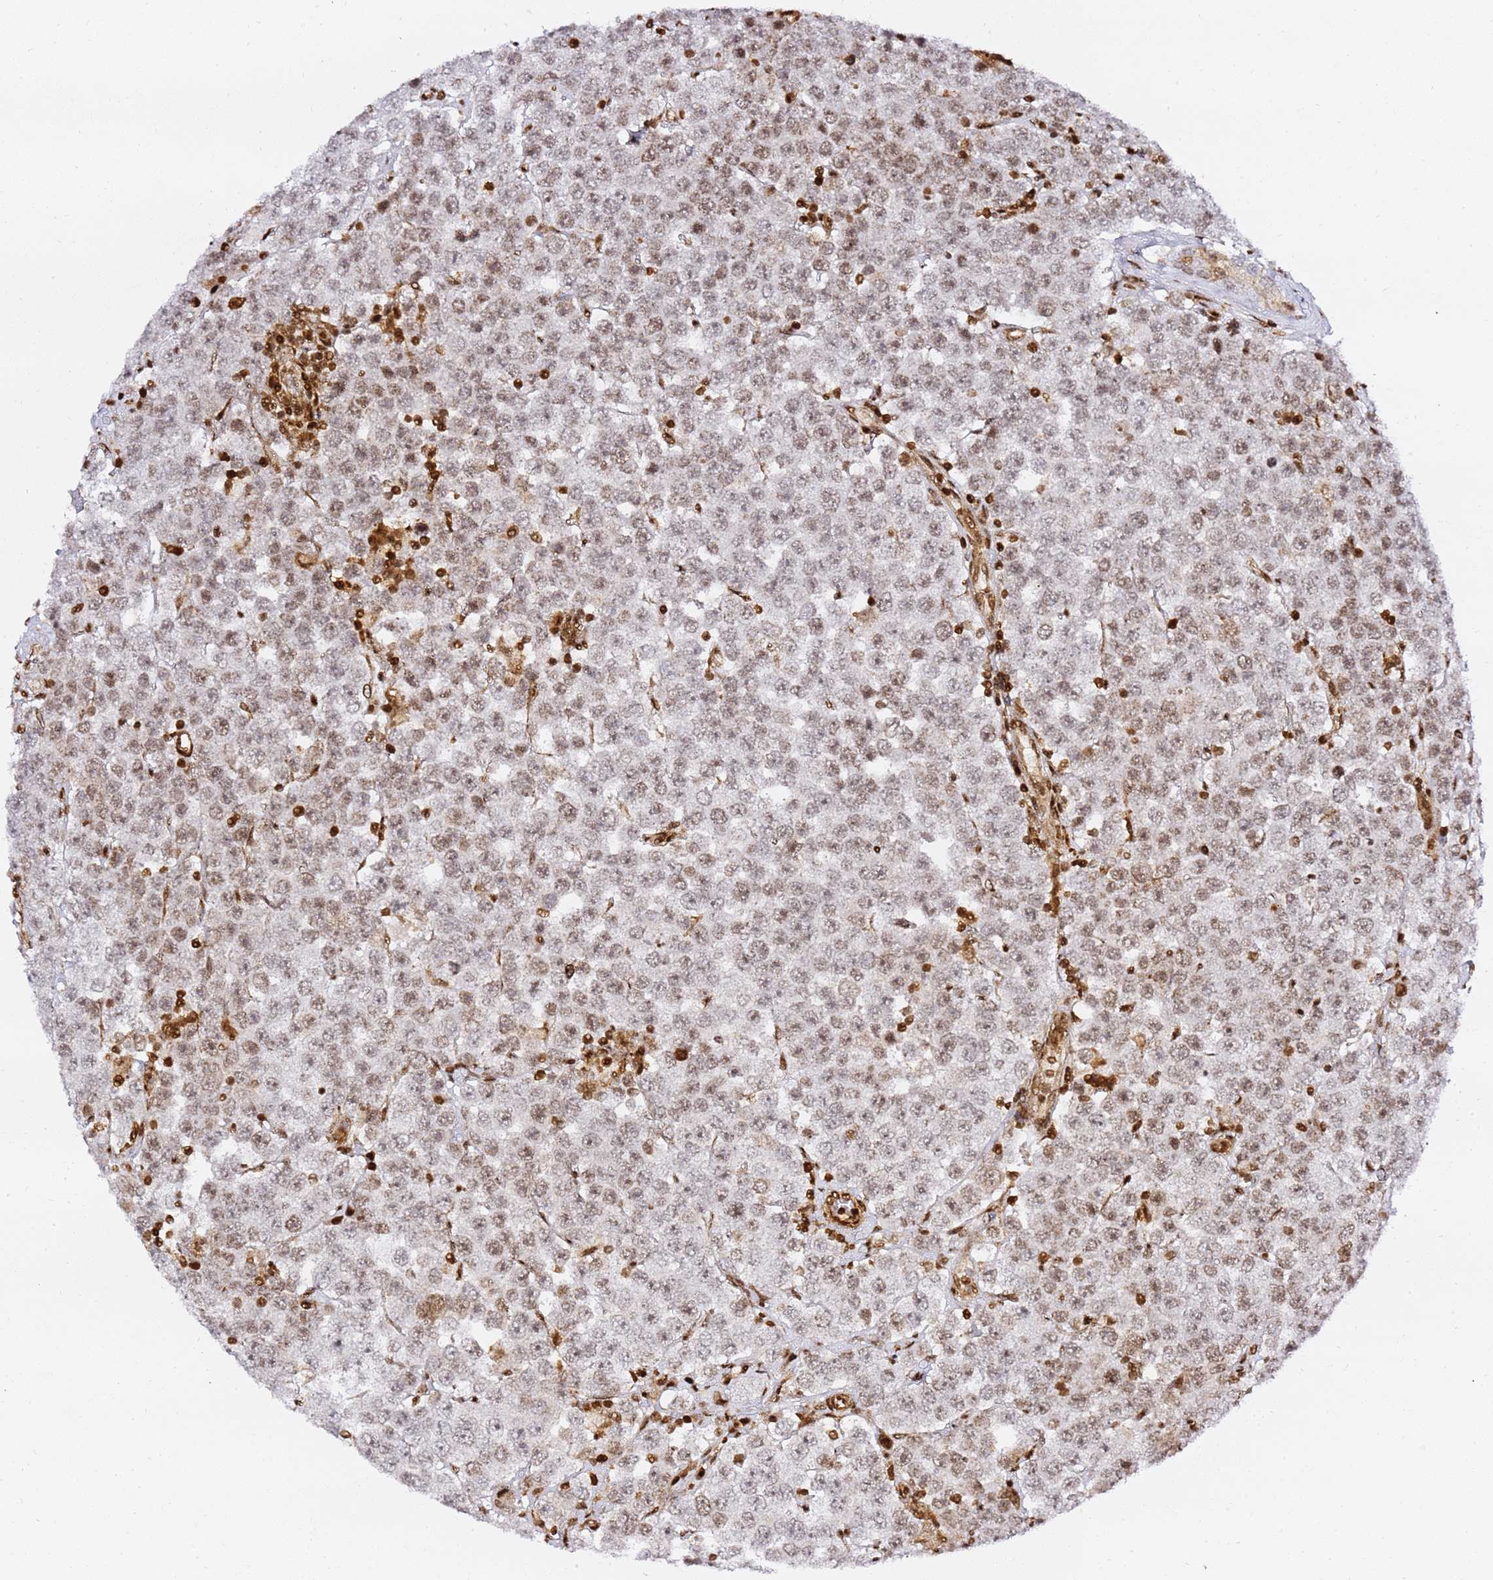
{"staining": {"intensity": "weak", "quantity": "25%-75%", "location": "nuclear"}, "tissue": "testis cancer", "cell_type": "Tumor cells", "image_type": "cancer", "snomed": [{"axis": "morphology", "description": "Seminoma, NOS"}, {"axis": "topography", "description": "Testis"}], "caption": "Immunohistochemical staining of human testis seminoma exhibits low levels of weak nuclear staining in about 25%-75% of tumor cells.", "gene": "GBP2", "patient": {"sex": "male", "age": 28}}